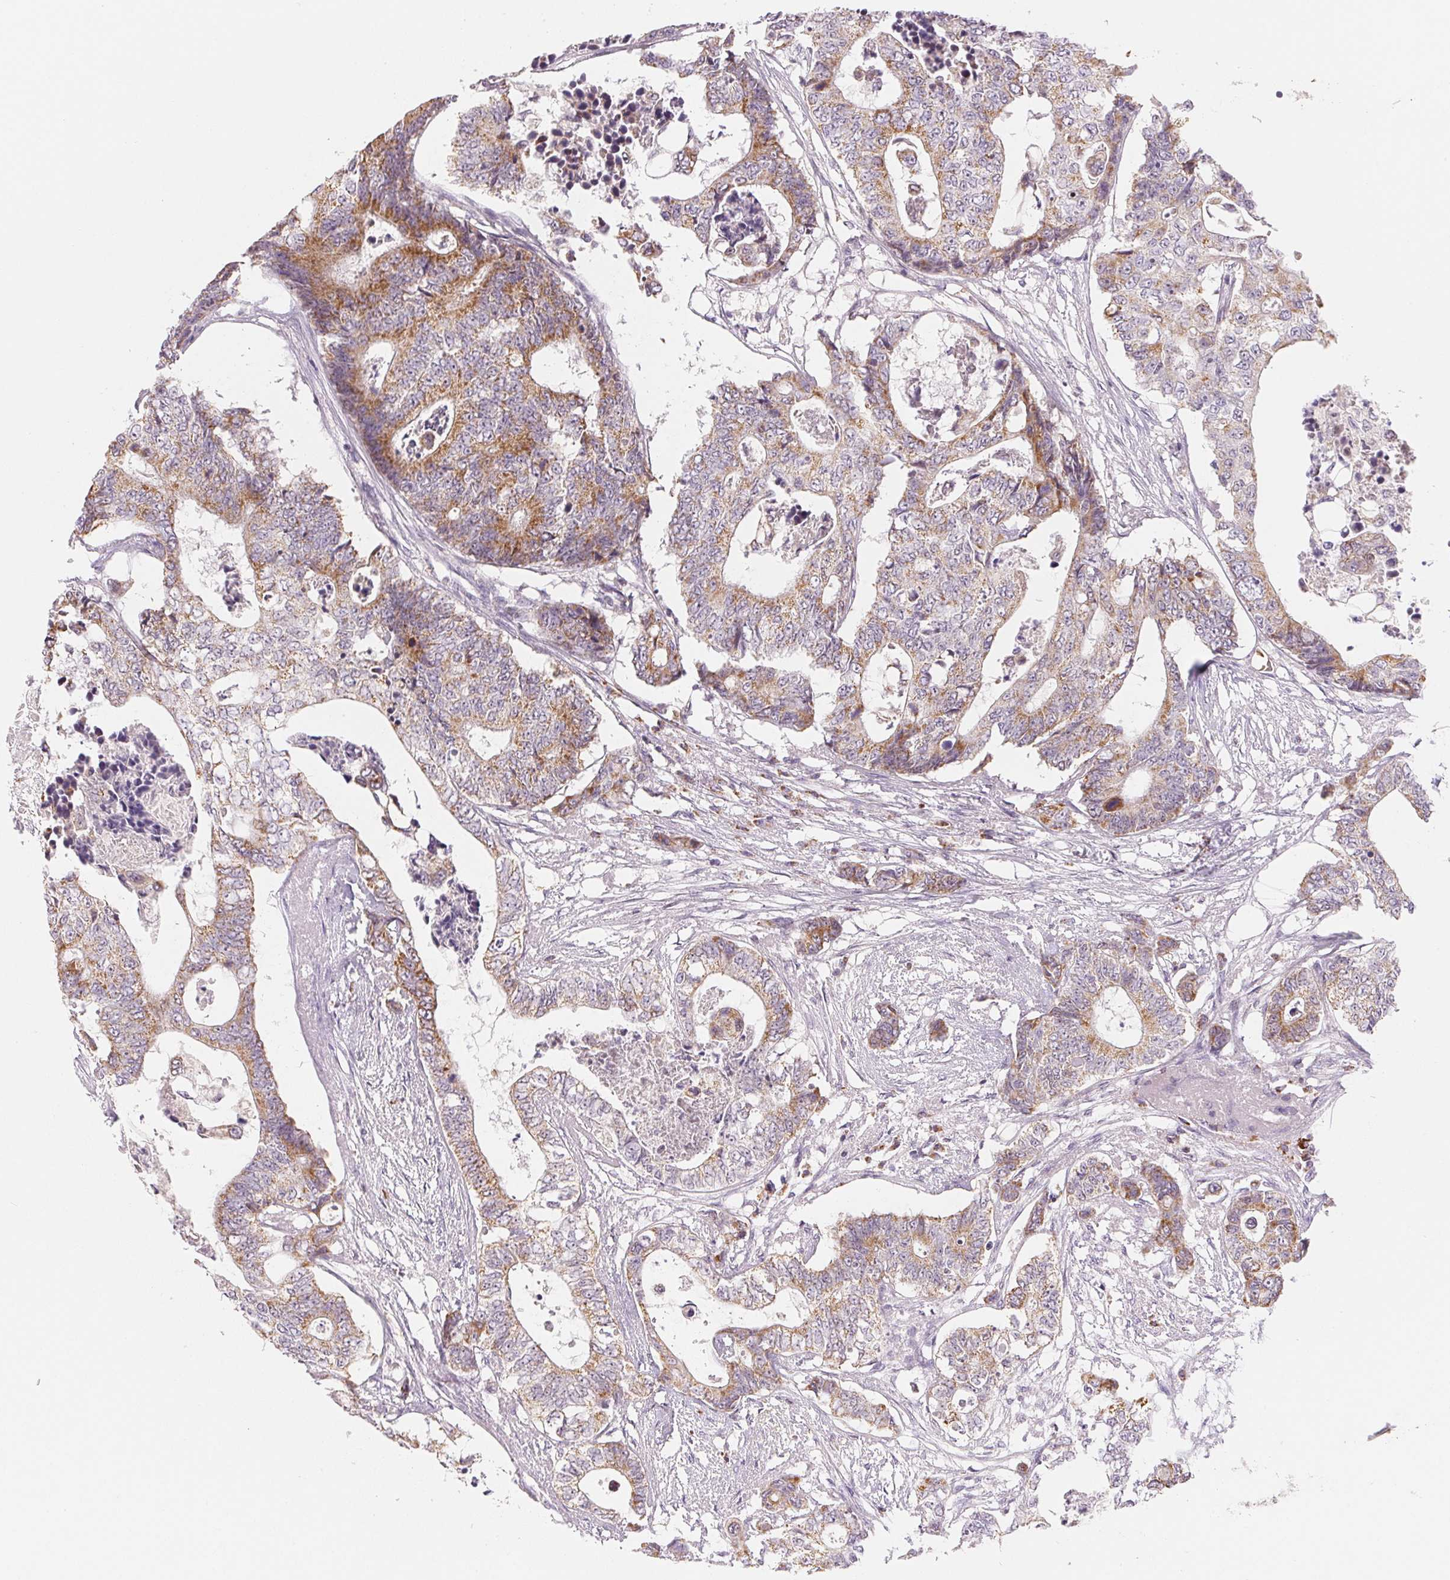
{"staining": {"intensity": "moderate", "quantity": "25%-75%", "location": "cytoplasmic/membranous"}, "tissue": "colorectal cancer", "cell_type": "Tumor cells", "image_type": "cancer", "snomed": [{"axis": "morphology", "description": "Adenocarcinoma, NOS"}, {"axis": "topography", "description": "Colon"}], "caption": "Colorectal cancer tissue exhibits moderate cytoplasmic/membranous positivity in approximately 25%-75% of tumor cells, visualized by immunohistochemistry. (DAB (3,3'-diaminobenzidine) = brown stain, brightfield microscopy at high magnification).", "gene": "HINT2", "patient": {"sex": "female", "age": 48}}